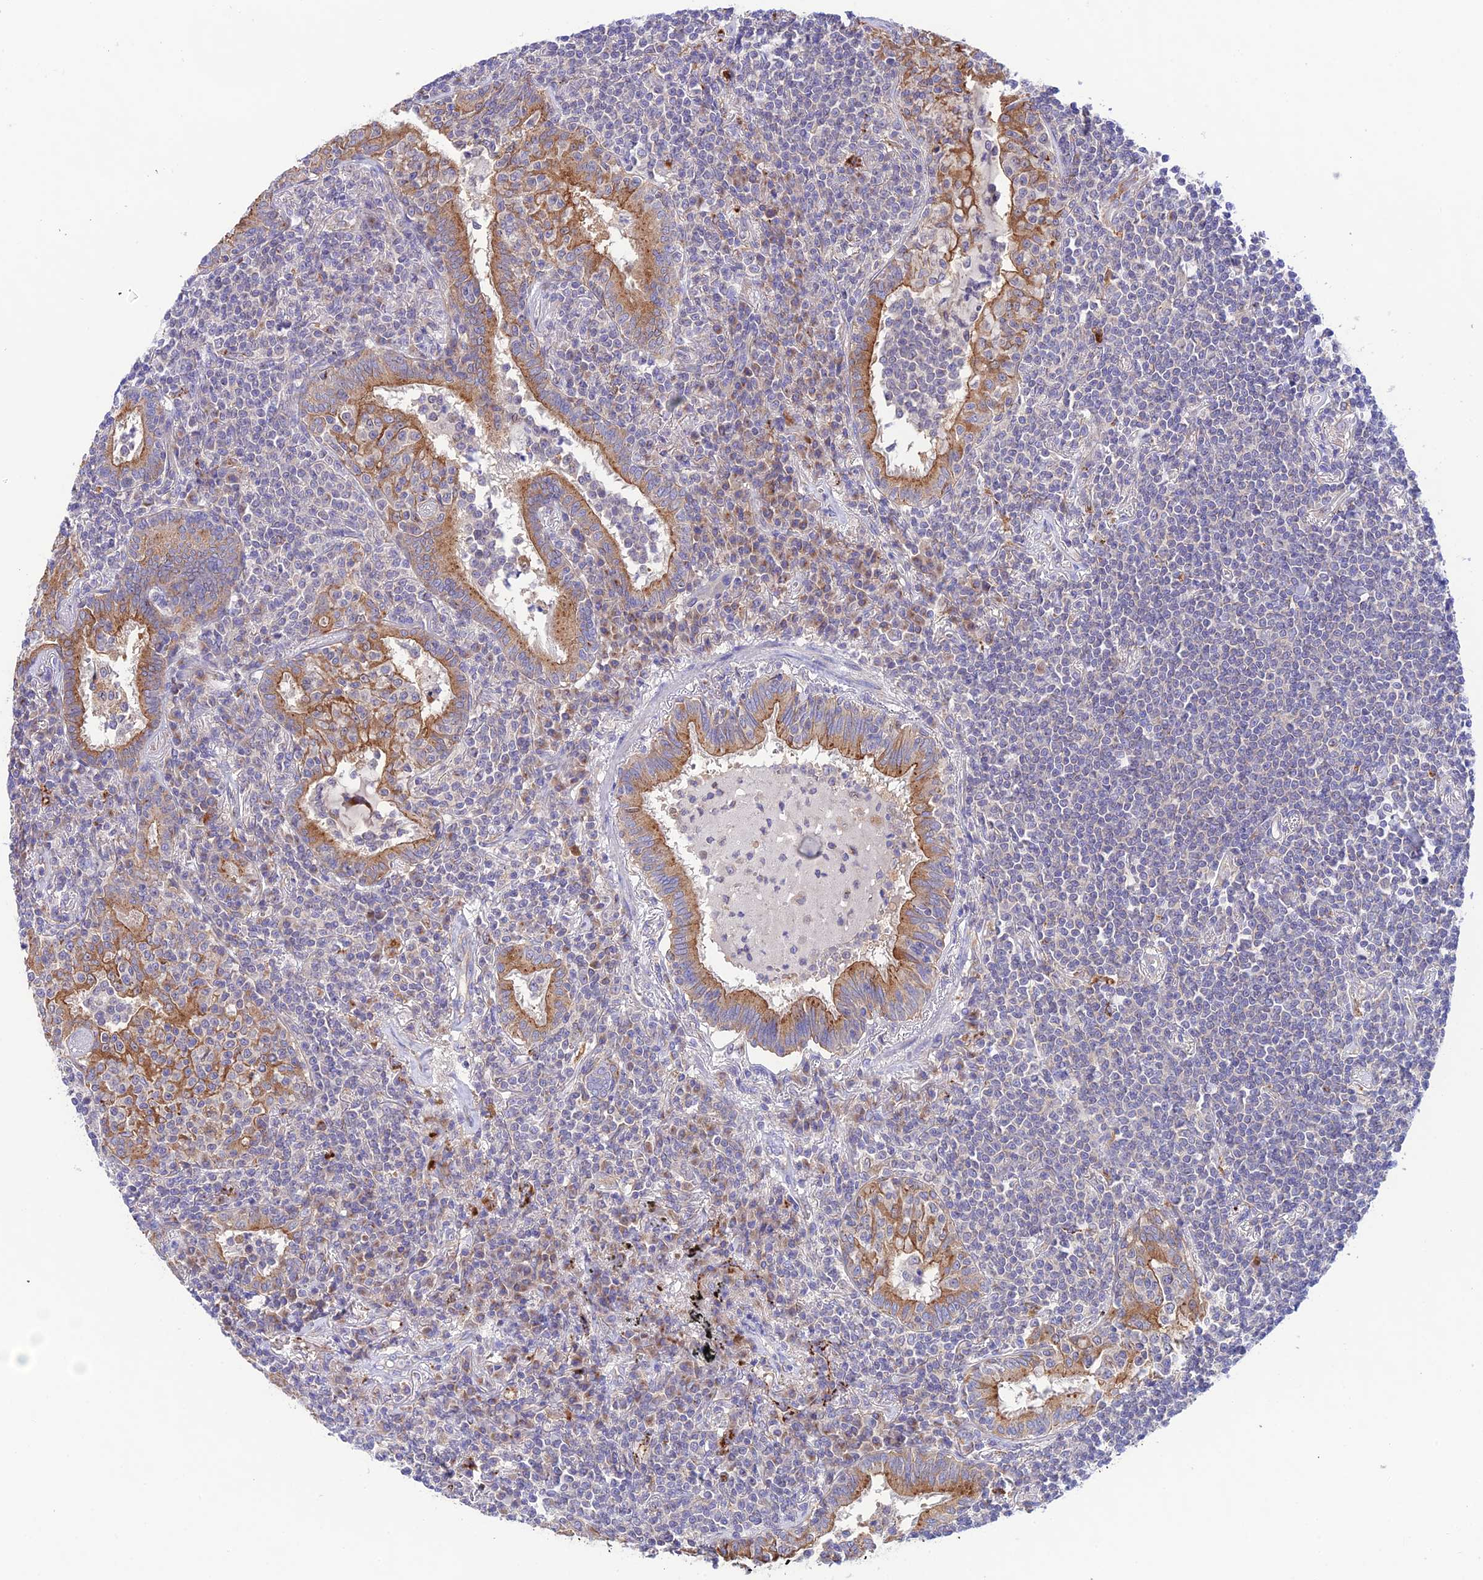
{"staining": {"intensity": "negative", "quantity": "none", "location": "none"}, "tissue": "lymphoma", "cell_type": "Tumor cells", "image_type": "cancer", "snomed": [{"axis": "morphology", "description": "Malignant lymphoma, non-Hodgkin's type, Low grade"}, {"axis": "topography", "description": "Lung"}], "caption": "Immunohistochemistry (IHC) photomicrograph of low-grade malignant lymphoma, non-Hodgkin's type stained for a protein (brown), which exhibits no staining in tumor cells.", "gene": "LACTB2", "patient": {"sex": "female", "age": 71}}